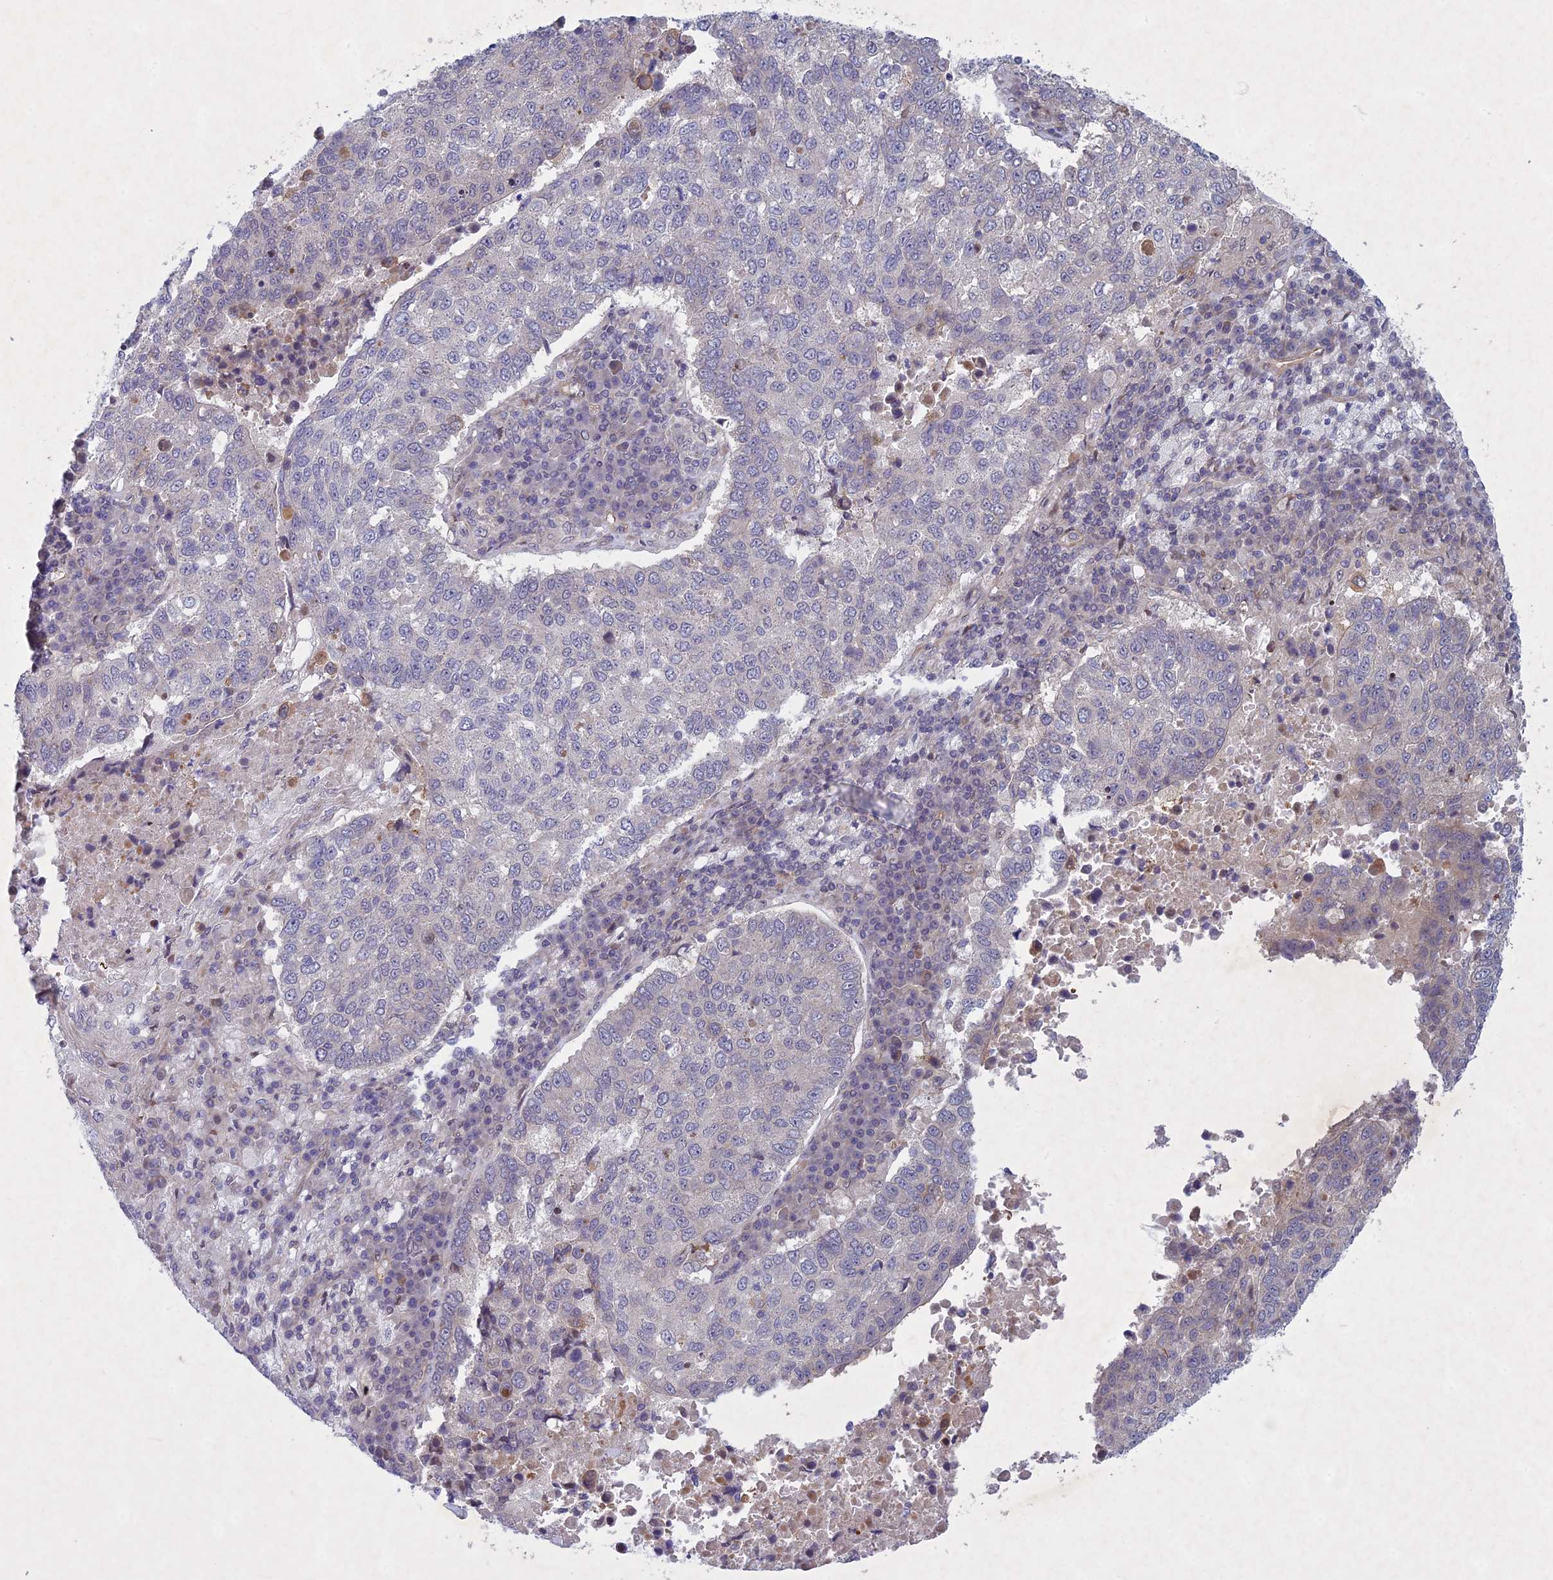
{"staining": {"intensity": "negative", "quantity": "none", "location": "none"}, "tissue": "lung cancer", "cell_type": "Tumor cells", "image_type": "cancer", "snomed": [{"axis": "morphology", "description": "Squamous cell carcinoma, NOS"}, {"axis": "topography", "description": "Lung"}], "caption": "High power microscopy histopathology image of an immunohistochemistry photomicrograph of lung squamous cell carcinoma, revealing no significant positivity in tumor cells.", "gene": "PTHLH", "patient": {"sex": "male", "age": 73}}